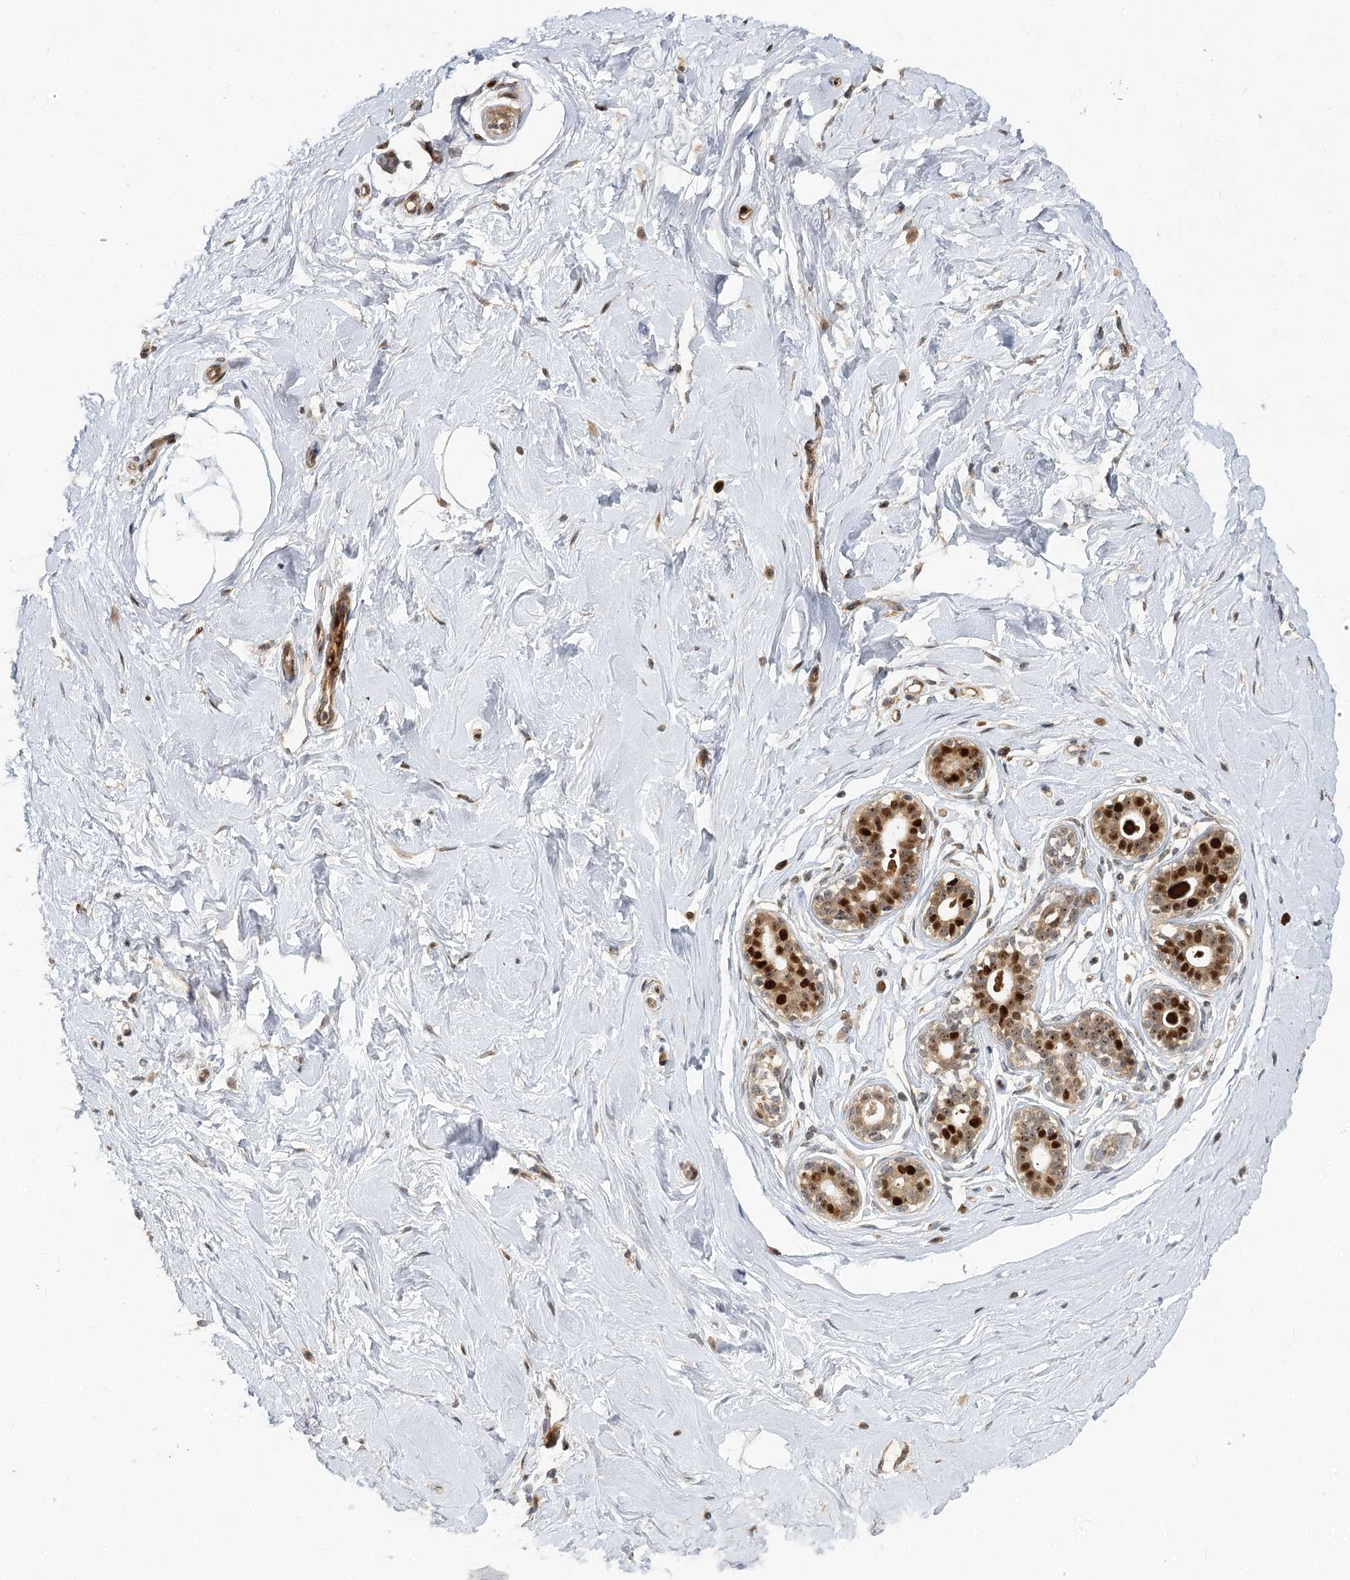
{"staining": {"intensity": "moderate", "quantity": ">75%", "location": "nuclear"}, "tissue": "breast", "cell_type": "Adipocytes", "image_type": "normal", "snomed": [{"axis": "morphology", "description": "Normal tissue, NOS"}, {"axis": "morphology", "description": "Adenoma, NOS"}, {"axis": "topography", "description": "Breast"}], "caption": "Breast stained with a protein marker exhibits moderate staining in adipocytes.", "gene": "PIK3C2A", "patient": {"sex": "female", "age": 23}}